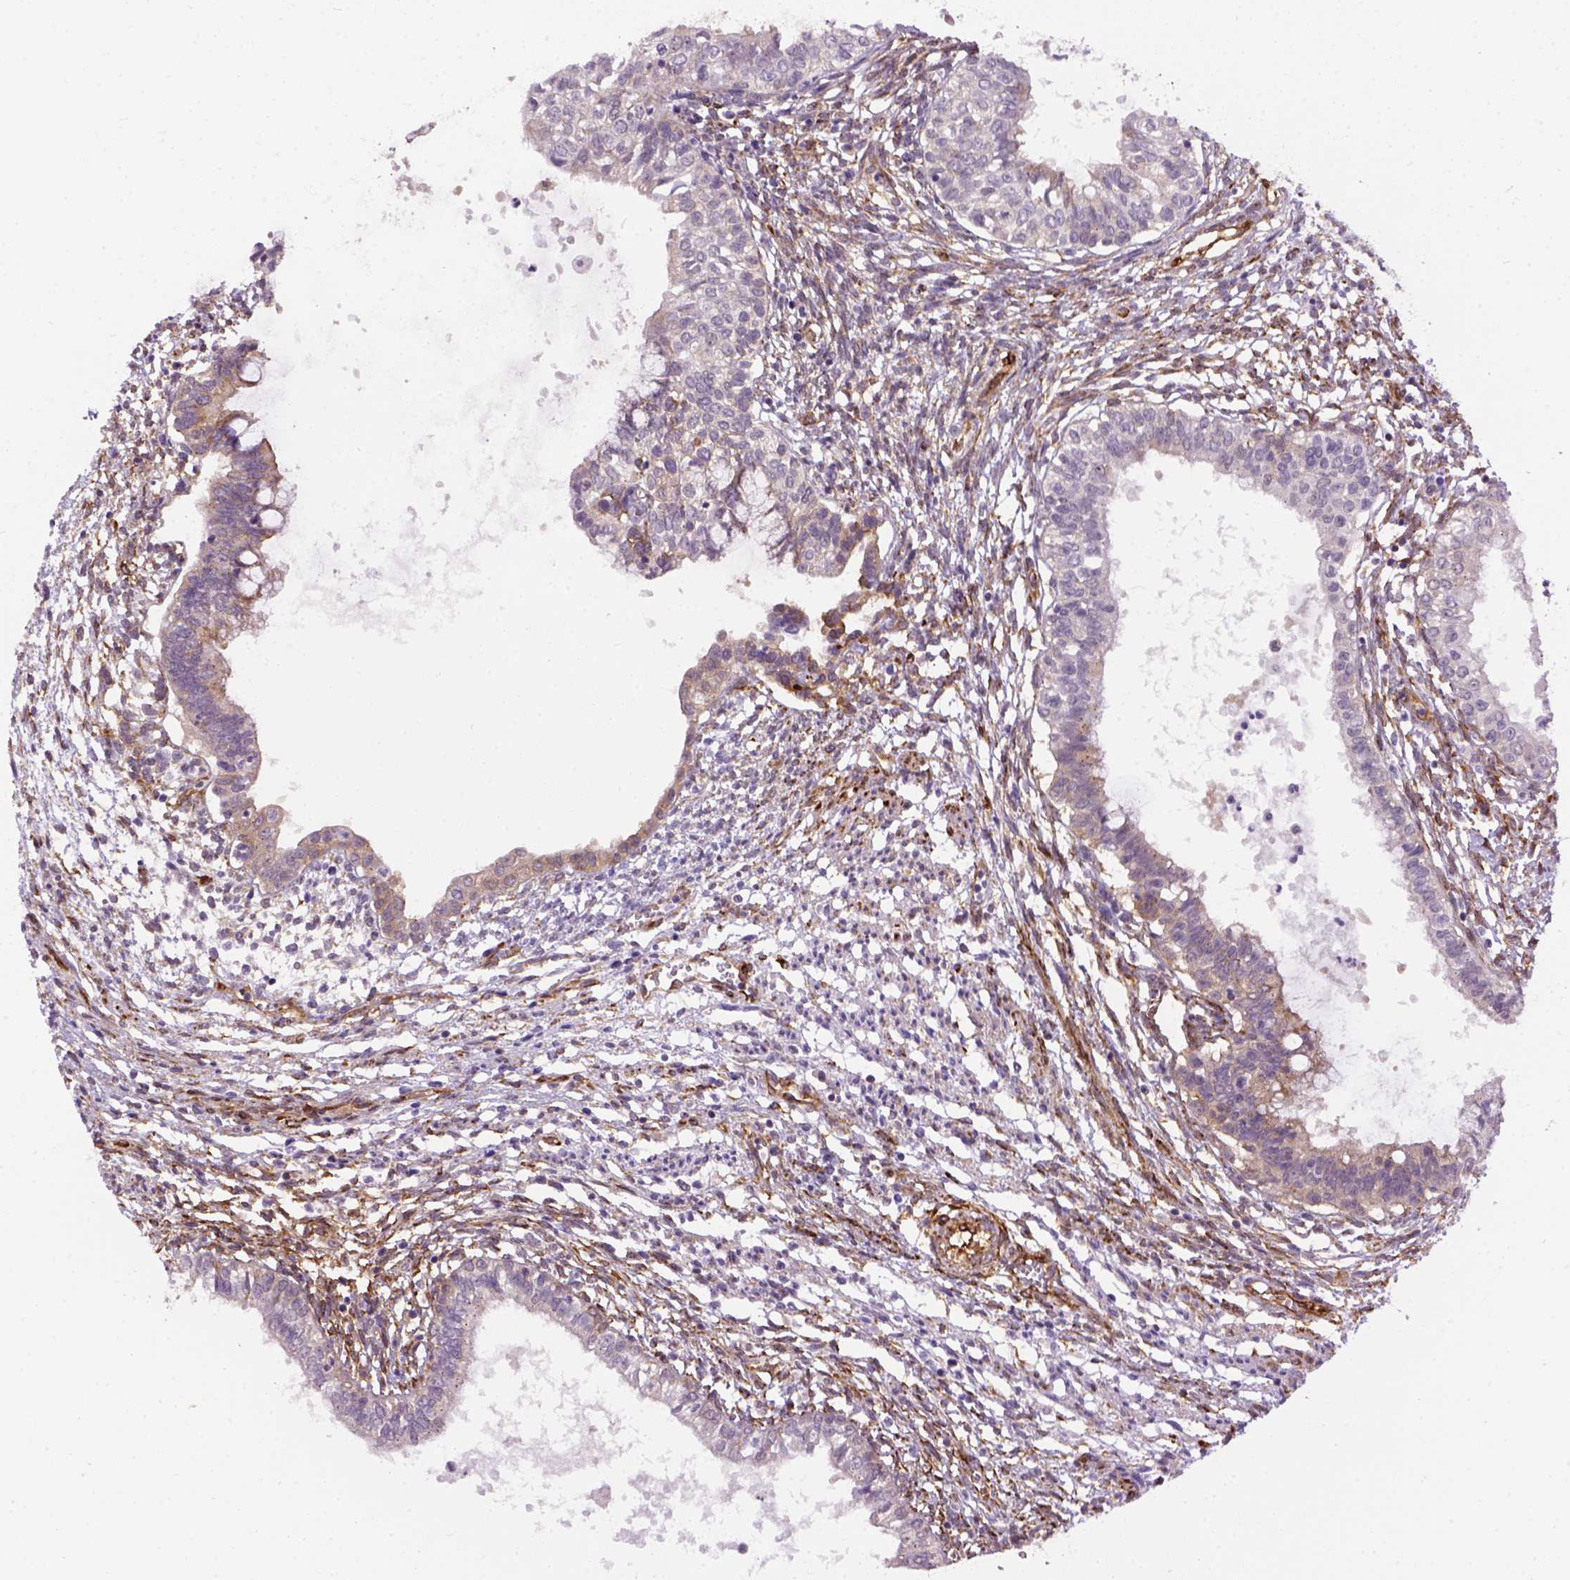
{"staining": {"intensity": "moderate", "quantity": "<25%", "location": "cytoplasmic/membranous"}, "tissue": "testis cancer", "cell_type": "Tumor cells", "image_type": "cancer", "snomed": [{"axis": "morphology", "description": "Carcinoma, Embryonal, NOS"}, {"axis": "topography", "description": "Testis"}], "caption": "Protein positivity by immunohistochemistry (IHC) reveals moderate cytoplasmic/membranous expression in approximately <25% of tumor cells in embryonal carcinoma (testis).", "gene": "KAZN", "patient": {"sex": "male", "age": 37}}